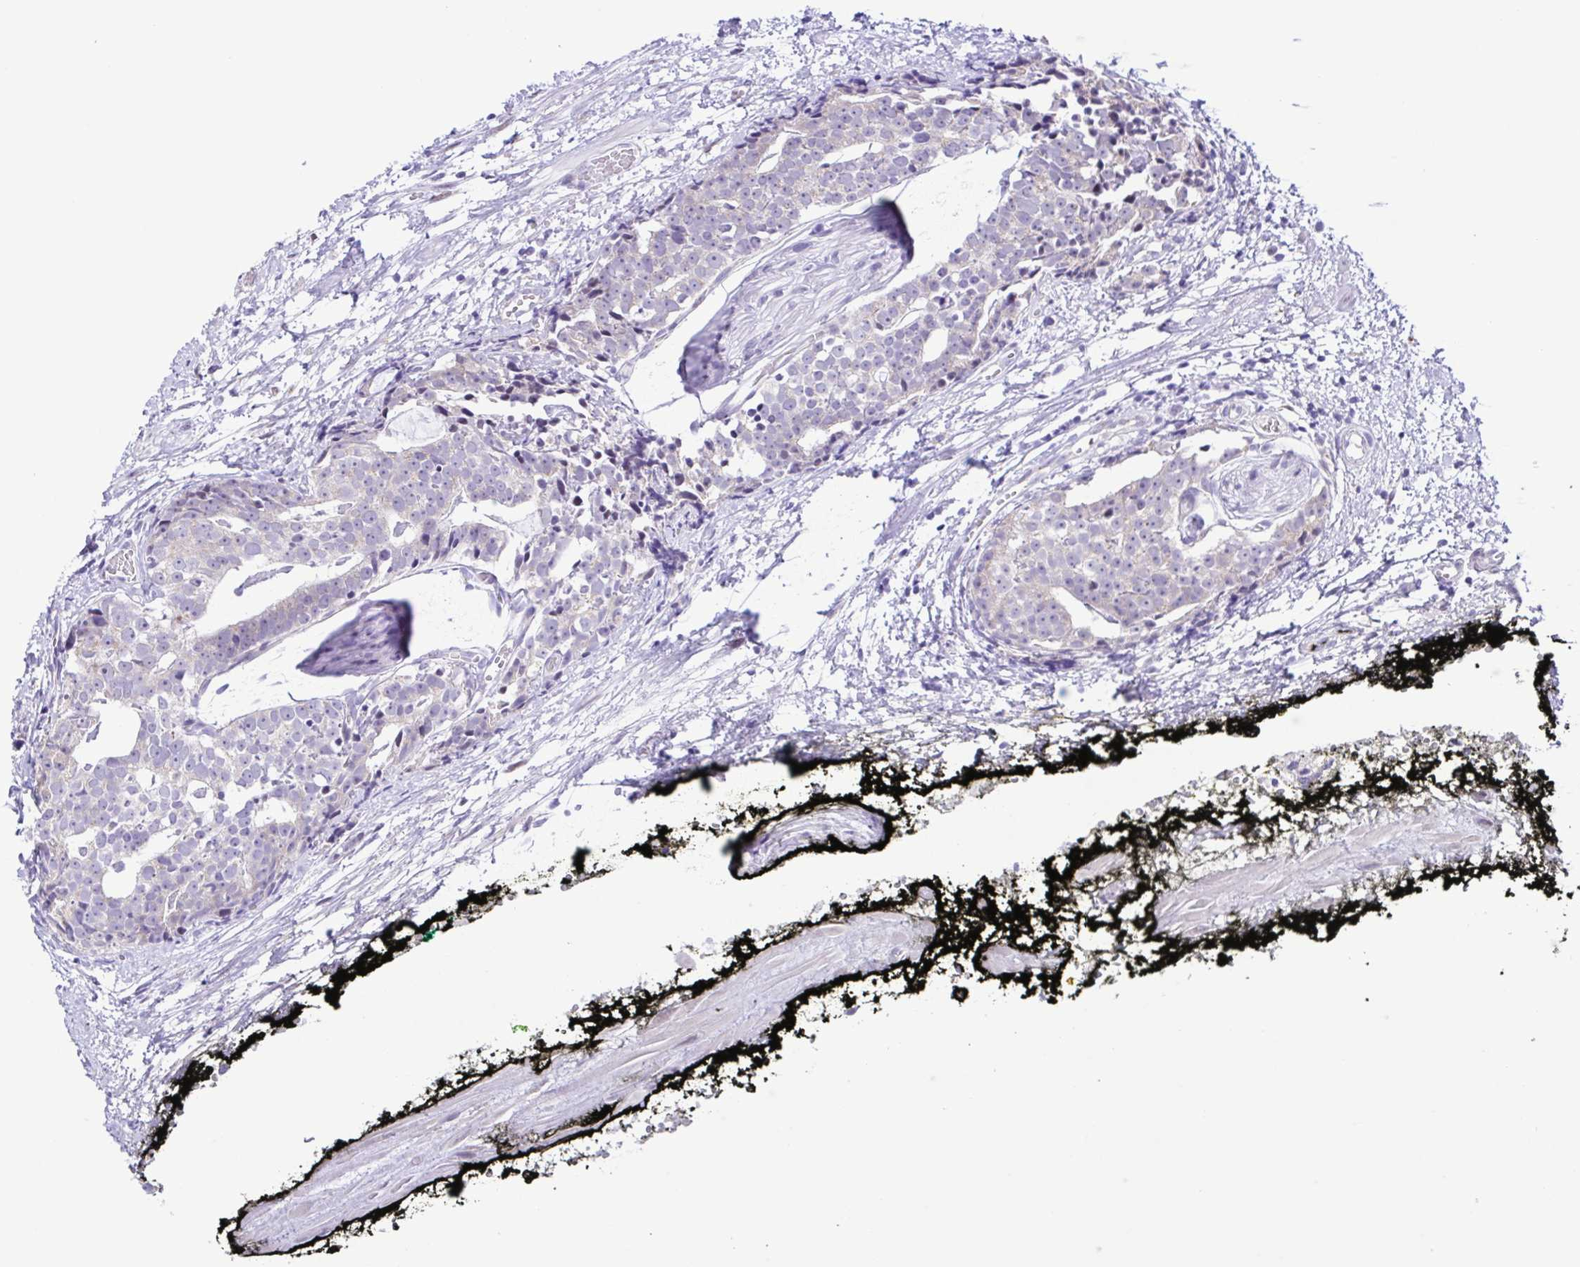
{"staining": {"intensity": "negative", "quantity": "none", "location": "none"}, "tissue": "prostate cancer", "cell_type": "Tumor cells", "image_type": "cancer", "snomed": [{"axis": "morphology", "description": "Adenocarcinoma, High grade"}, {"axis": "topography", "description": "Prostate"}], "caption": "IHC of human prostate cancer exhibits no positivity in tumor cells.", "gene": "TGM3", "patient": {"sex": "male", "age": 71}}